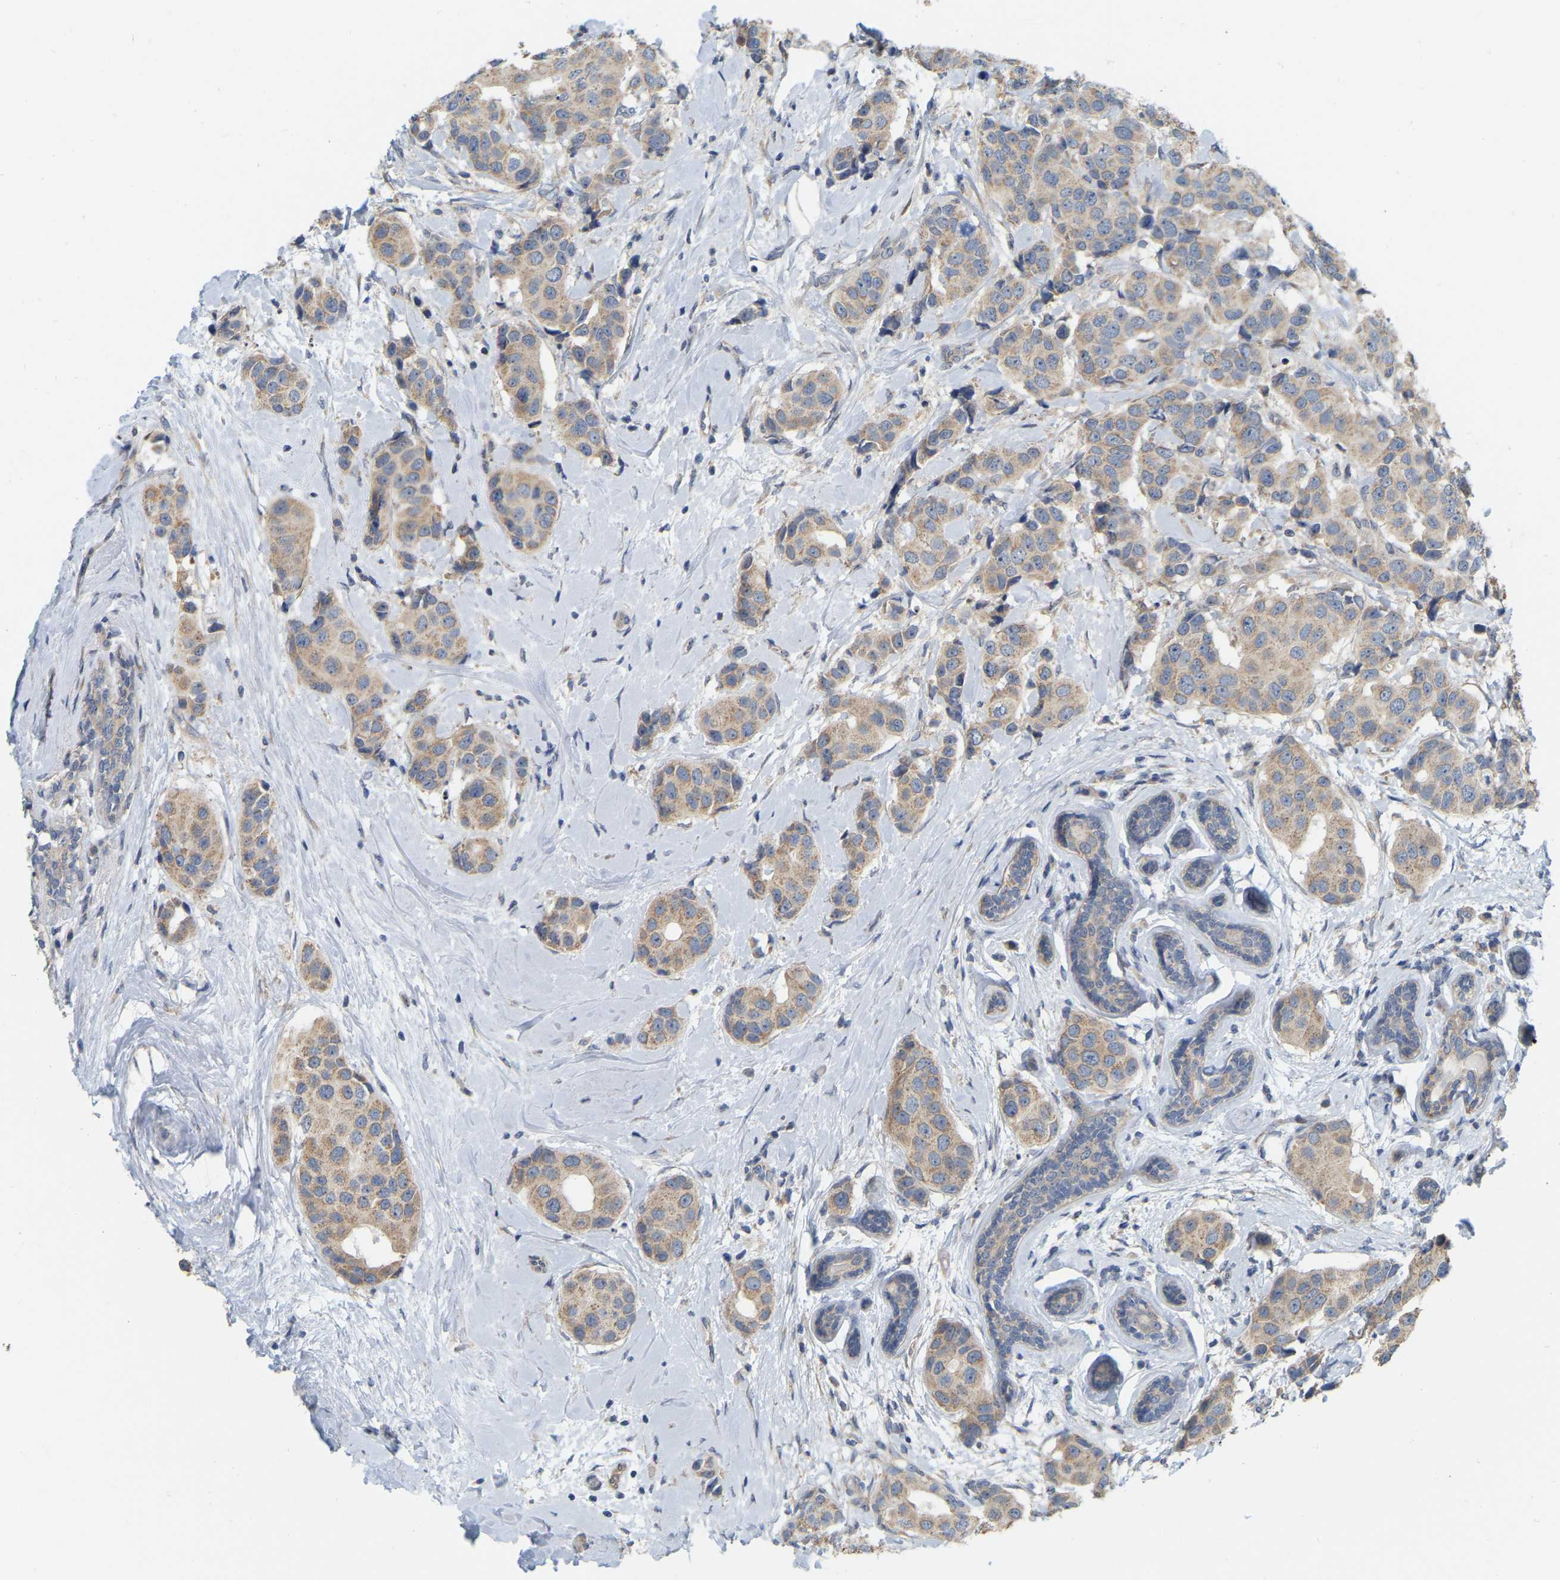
{"staining": {"intensity": "moderate", "quantity": ">75%", "location": "cytoplasmic/membranous"}, "tissue": "breast cancer", "cell_type": "Tumor cells", "image_type": "cancer", "snomed": [{"axis": "morphology", "description": "Normal tissue, NOS"}, {"axis": "morphology", "description": "Duct carcinoma"}, {"axis": "topography", "description": "Breast"}], "caption": "Brown immunohistochemical staining in breast intraductal carcinoma displays moderate cytoplasmic/membranous positivity in approximately >75% of tumor cells. (DAB (3,3'-diaminobenzidine) IHC with brightfield microscopy, high magnification).", "gene": "SSH1", "patient": {"sex": "female", "age": 39}}